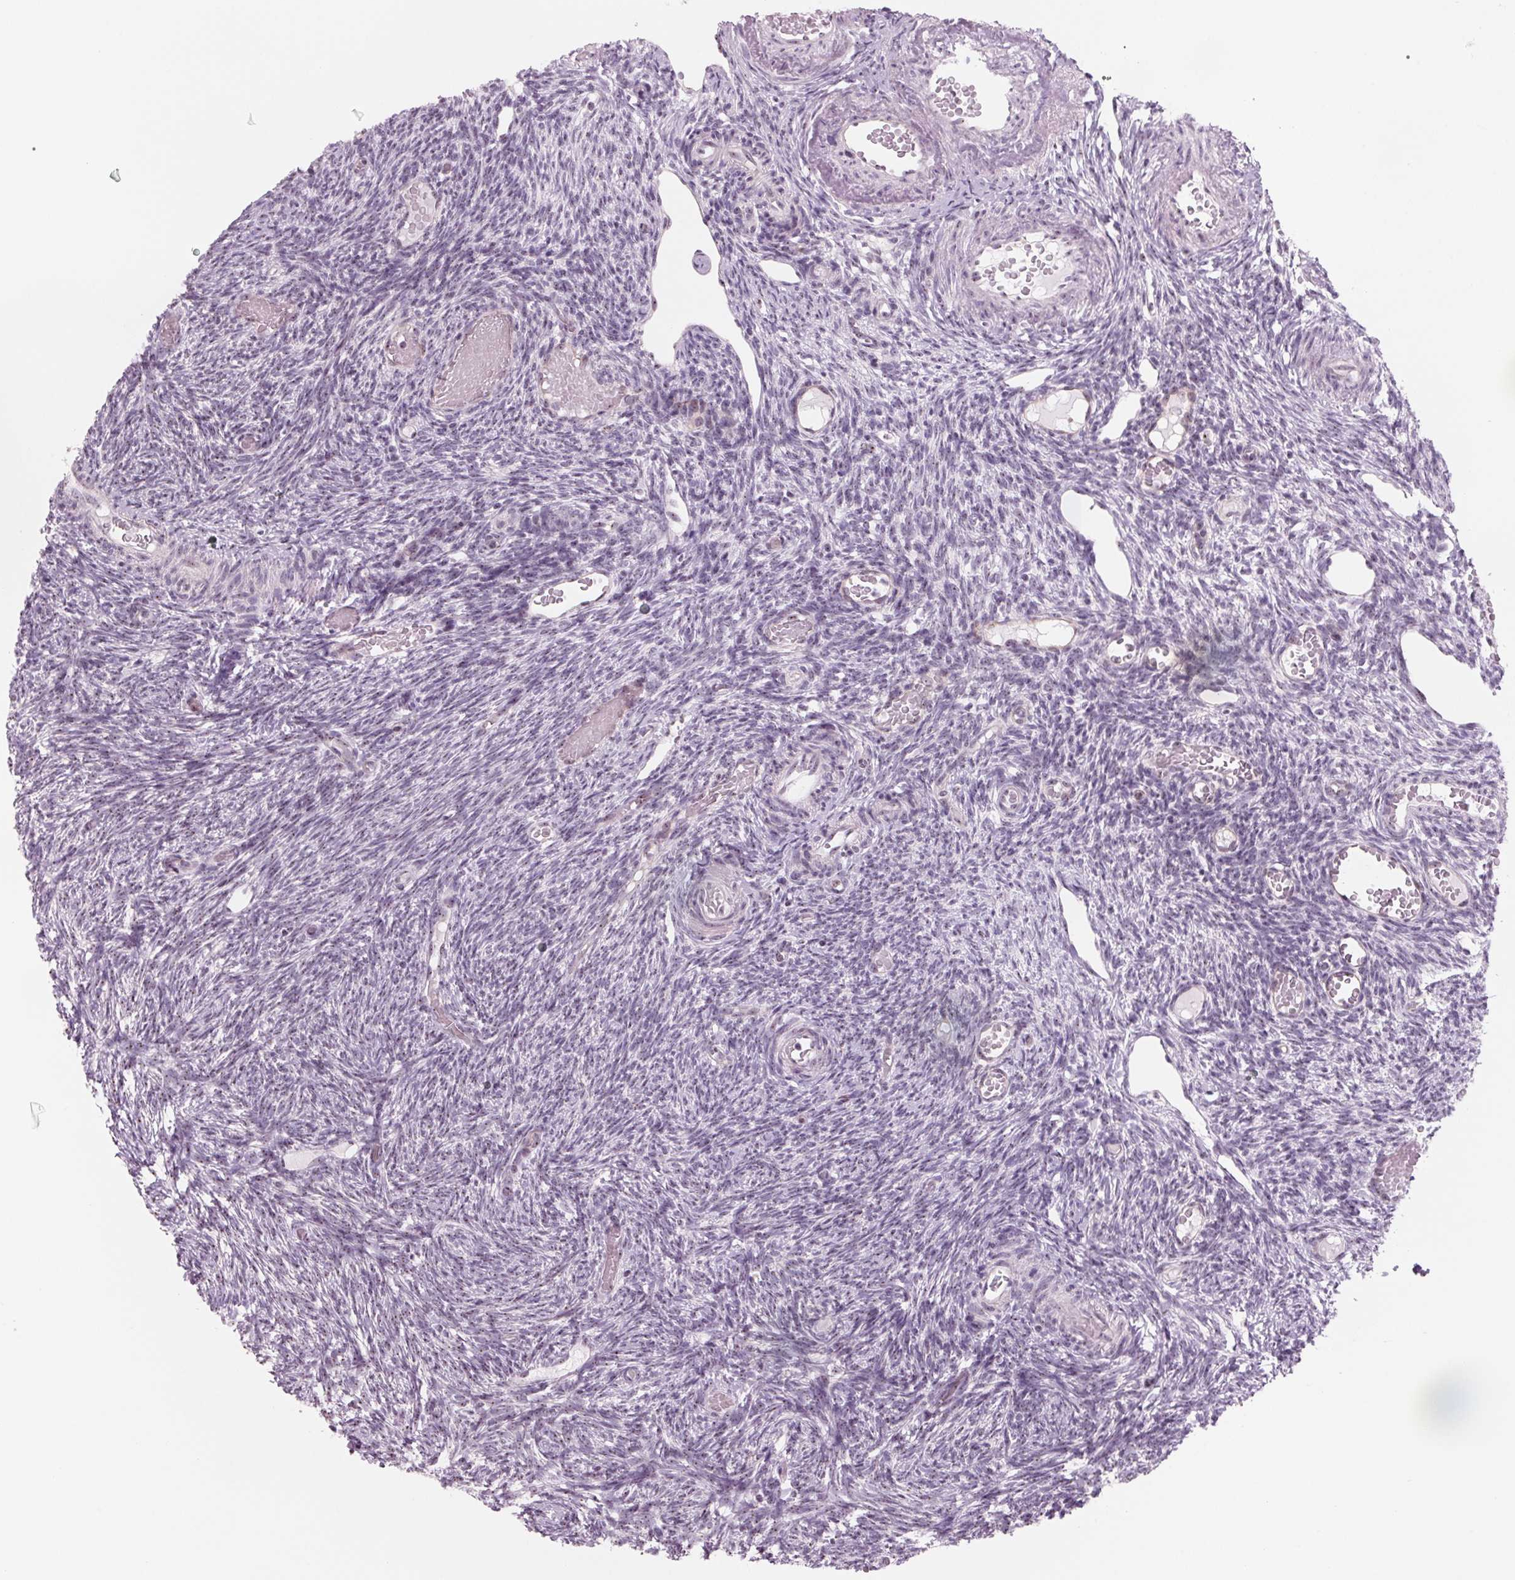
{"staining": {"intensity": "weak", "quantity": "<25%", "location": "nuclear"}, "tissue": "ovary", "cell_type": "Follicle cells", "image_type": "normal", "snomed": [{"axis": "morphology", "description": "Normal tissue, NOS"}, {"axis": "topography", "description": "Ovary"}], "caption": "An immunohistochemistry image of benign ovary is shown. There is no staining in follicle cells of ovary. (DAB immunohistochemistry (IHC) visualized using brightfield microscopy, high magnification).", "gene": "DNTTIP2", "patient": {"sex": "female", "age": 39}}